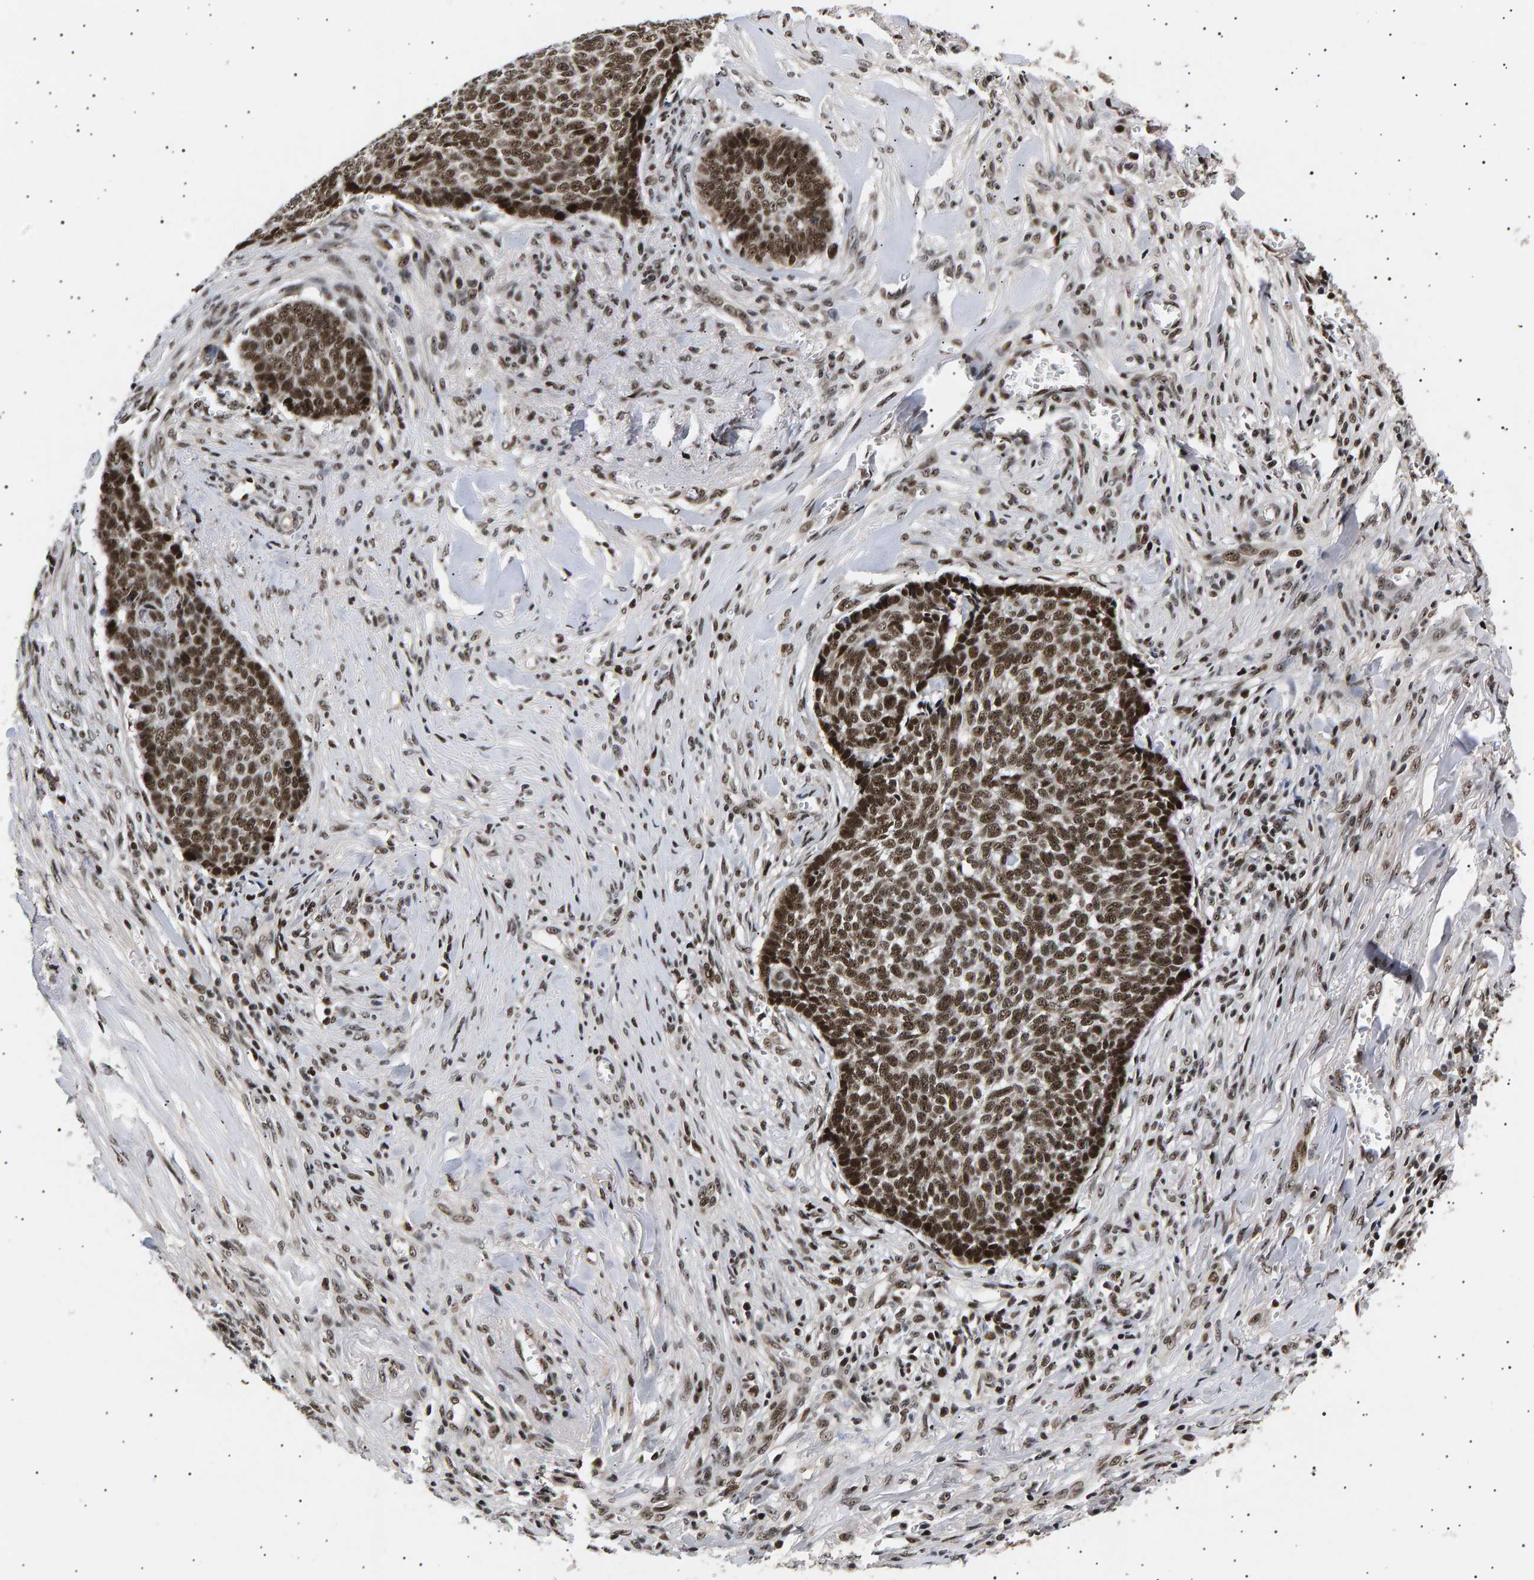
{"staining": {"intensity": "strong", "quantity": ">75%", "location": "nuclear"}, "tissue": "skin cancer", "cell_type": "Tumor cells", "image_type": "cancer", "snomed": [{"axis": "morphology", "description": "Basal cell carcinoma"}, {"axis": "topography", "description": "Skin"}], "caption": "Strong nuclear expression for a protein is present in about >75% of tumor cells of skin basal cell carcinoma using IHC.", "gene": "ANKRD40", "patient": {"sex": "male", "age": 84}}